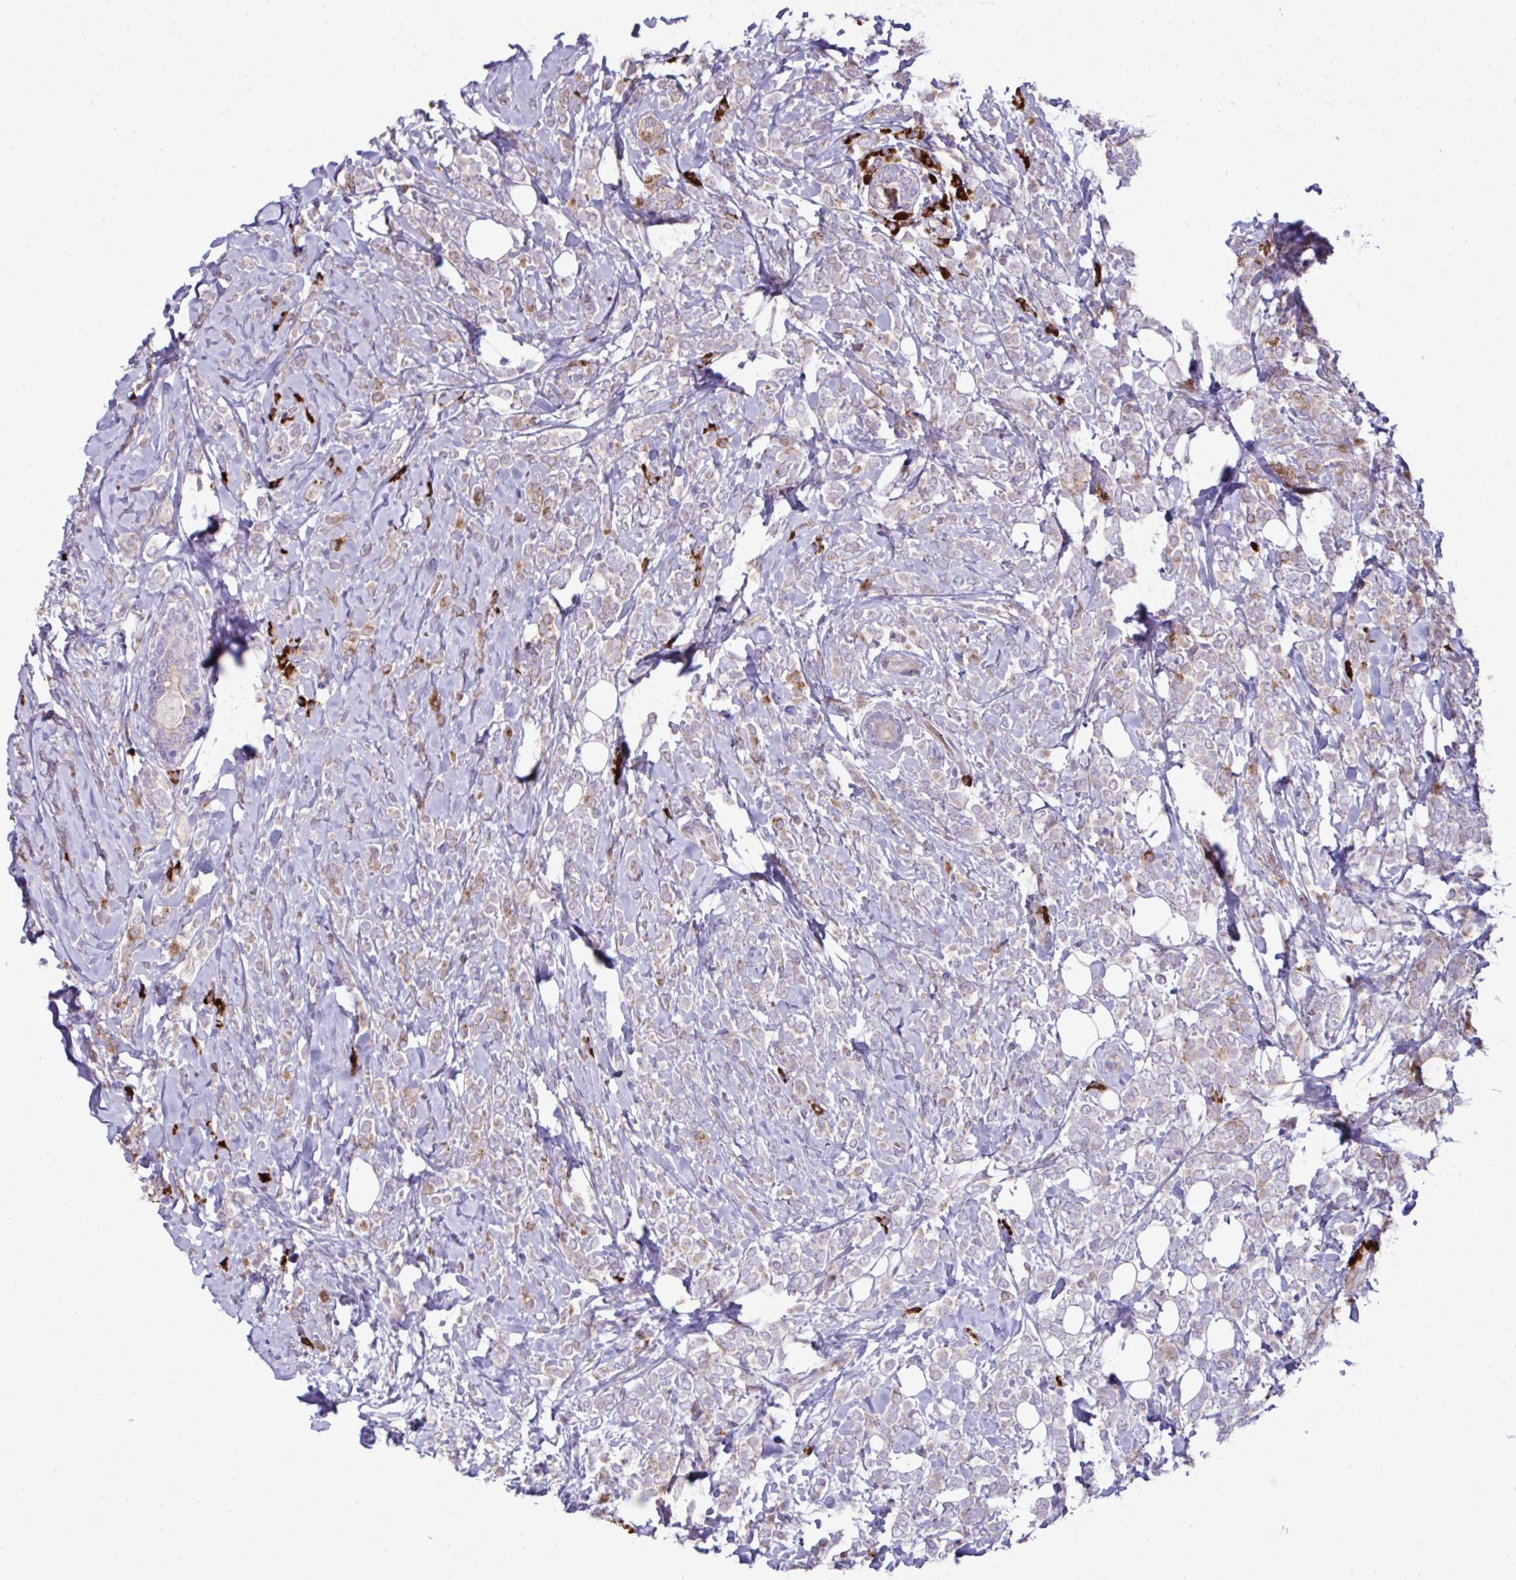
{"staining": {"intensity": "moderate", "quantity": "<25%", "location": "cytoplasmic/membranous"}, "tissue": "breast cancer", "cell_type": "Tumor cells", "image_type": "cancer", "snomed": [{"axis": "morphology", "description": "Lobular carcinoma"}, {"axis": "topography", "description": "Breast"}], "caption": "A photomicrograph of human lobular carcinoma (breast) stained for a protein shows moderate cytoplasmic/membranous brown staining in tumor cells.", "gene": "LIMS1", "patient": {"sex": "female", "age": 49}}